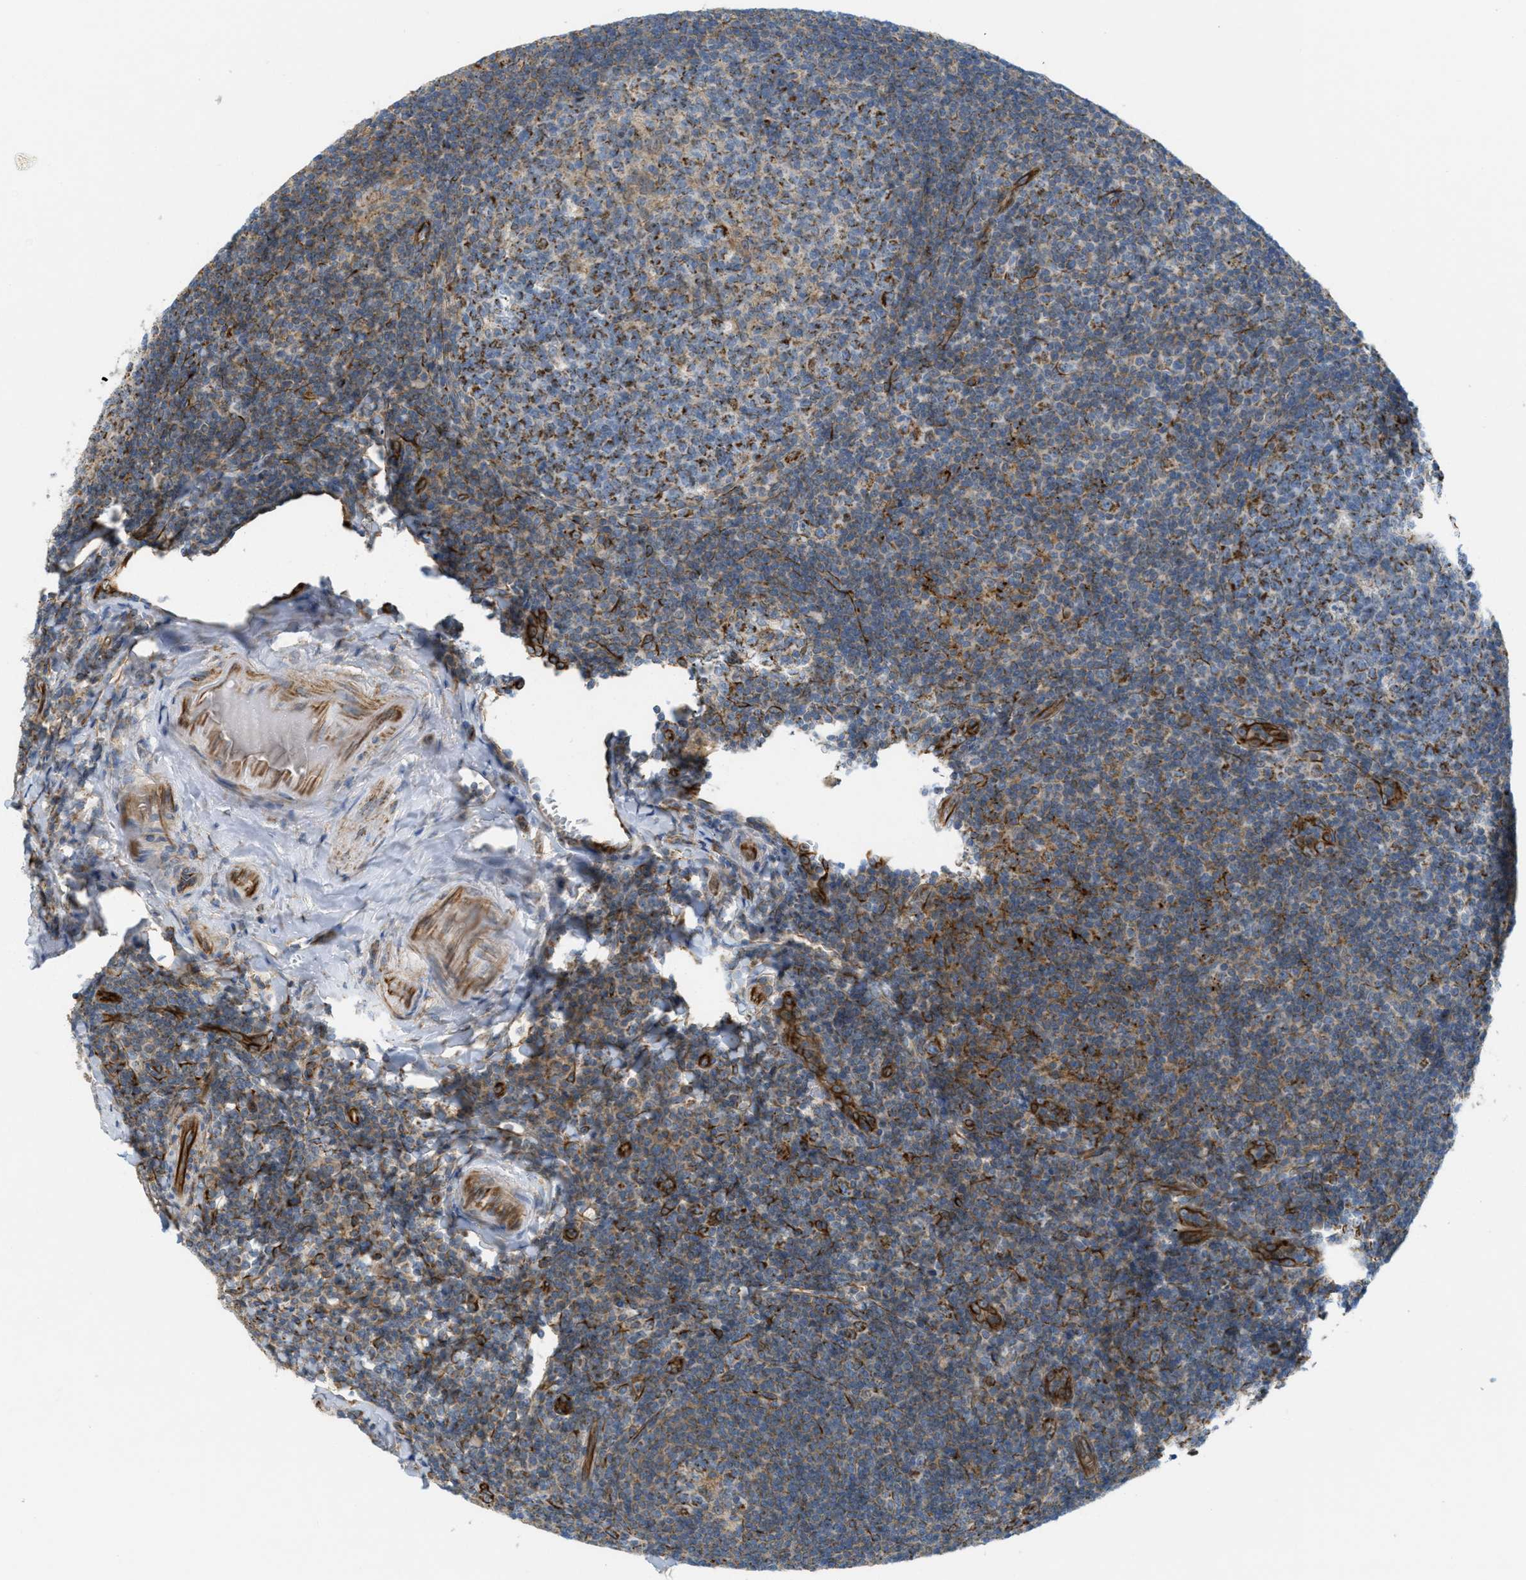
{"staining": {"intensity": "strong", "quantity": "25%-75%", "location": "cytoplasmic/membranous"}, "tissue": "tonsil", "cell_type": "Germinal center cells", "image_type": "normal", "snomed": [{"axis": "morphology", "description": "Normal tissue, NOS"}, {"axis": "topography", "description": "Tonsil"}], "caption": "IHC photomicrograph of benign tonsil: human tonsil stained using immunohistochemistry shows high levels of strong protein expression localized specifically in the cytoplasmic/membranous of germinal center cells, appearing as a cytoplasmic/membranous brown color.", "gene": "BTN3A1", "patient": {"sex": "male", "age": 37}}